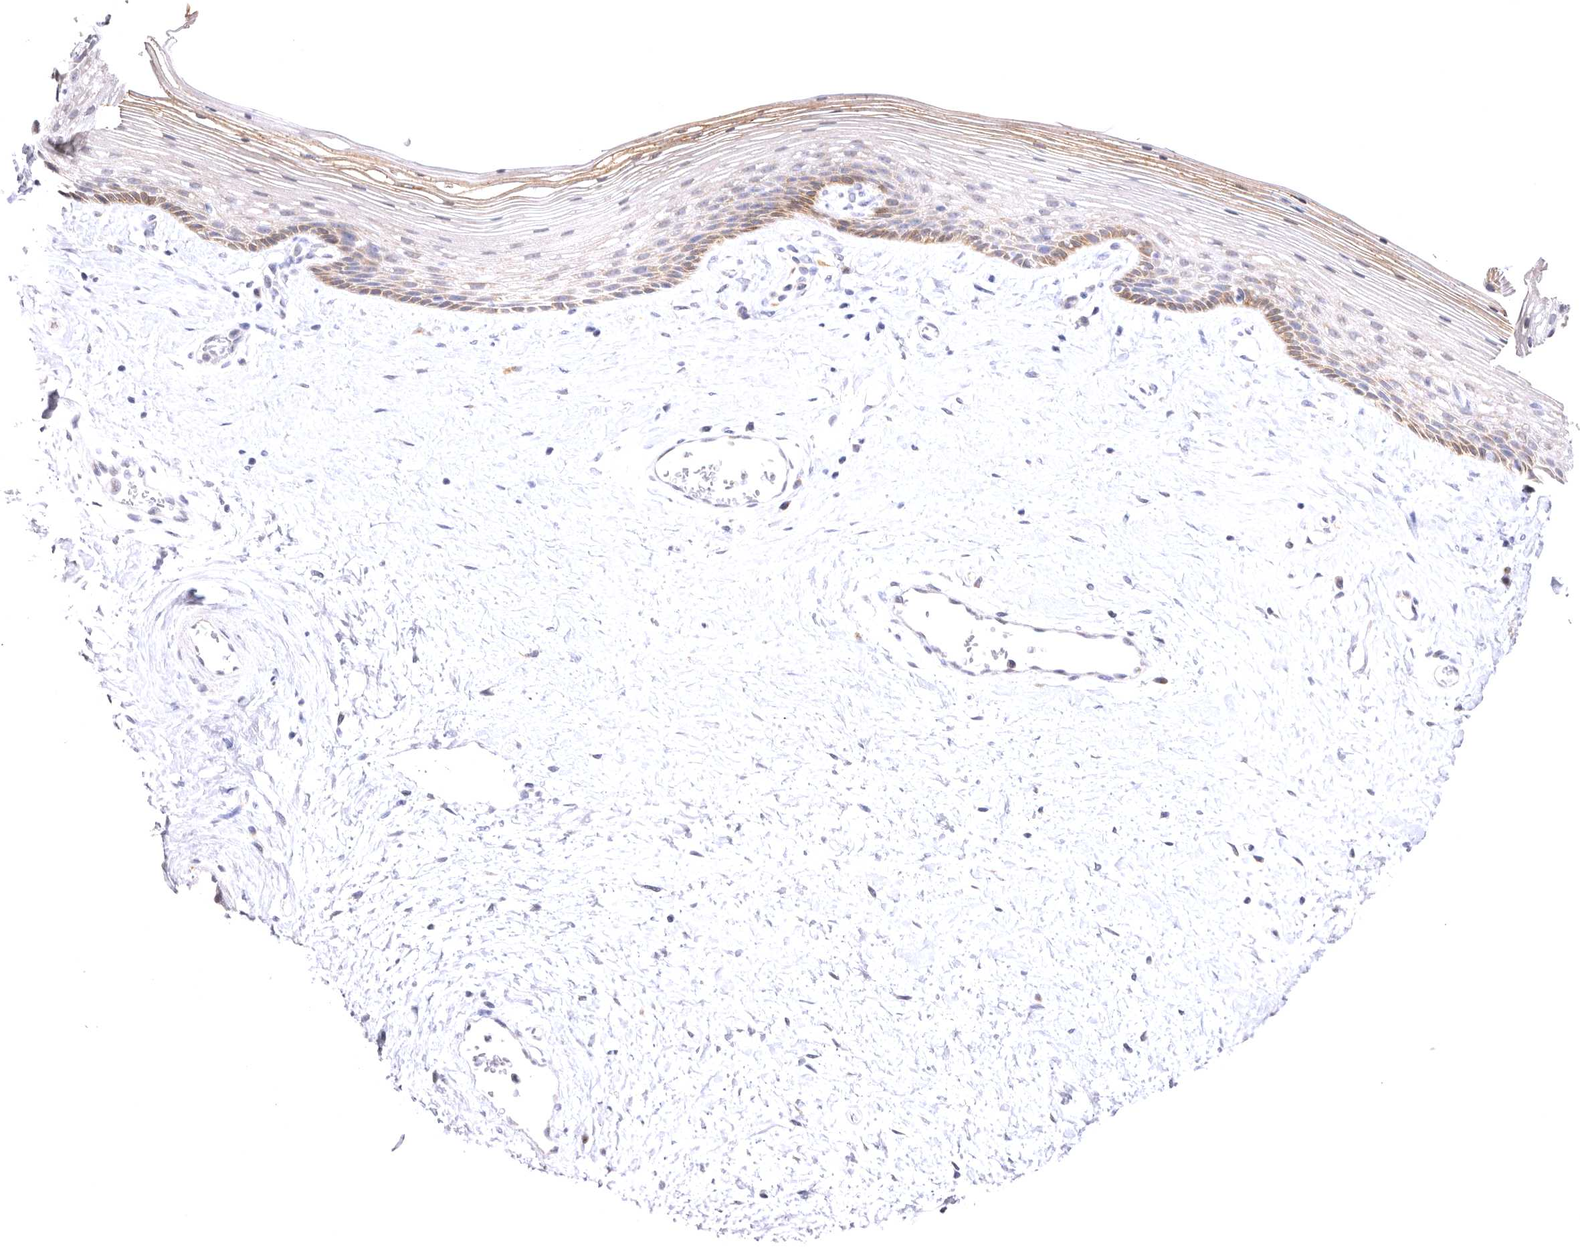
{"staining": {"intensity": "moderate", "quantity": "<25%", "location": "cytoplasmic/membranous"}, "tissue": "vagina", "cell_type": "Squamous epithelial cells", "image_type": "normal", "snomed": [{"axis": "morphology", "description": "Normal tissue, NOS"}, {"axis": "topography", "description": "Vagina"}], "caption": "Vagina stained with a brown dye demonstrates moderate cytoplasmic/membranous positive staining in about <25% of squamous epithelial cells.", "gene": "VPS45", "patient": {"sex": "female", "age": 46}}